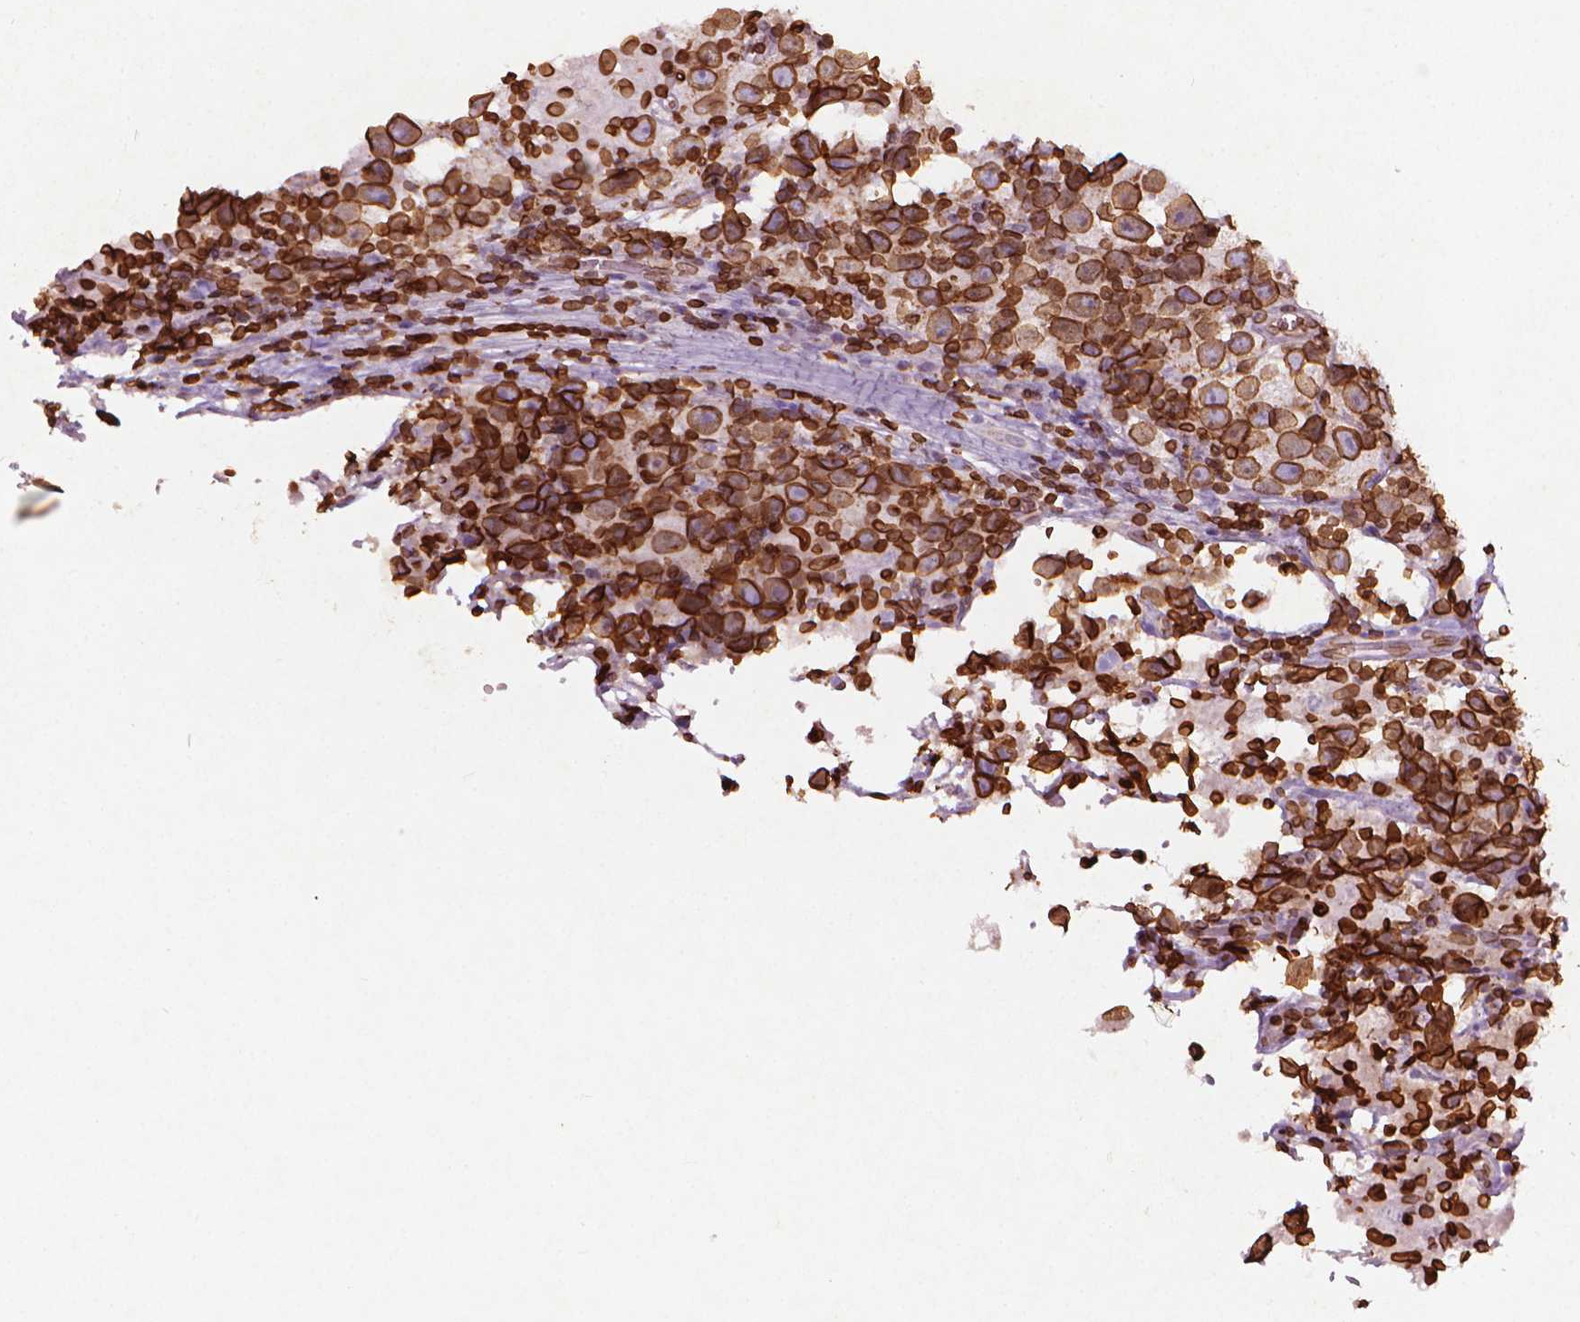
{"staining": {"intensity": "strong", "quantity": ">75%", "location": "cytoplasmic/membranous,nuclear"}, "tissue": "testis cancer", "cell_type": "Tumor cells", "image_type": "cancer", "snomed": [{"axis": "morphology", "description": "Seminoma, NOS"}, {"axis": "topography", "description": "Testis"}], "caption": "About >75% of tumor cells in testis cancer demonstrate strong cytoplasmic/membranous and nuclear protein positivity as visualized by brown immunohistochemical staining.", "gene": "LMNB1", "patient": {"sex": "male", "age": 26}}